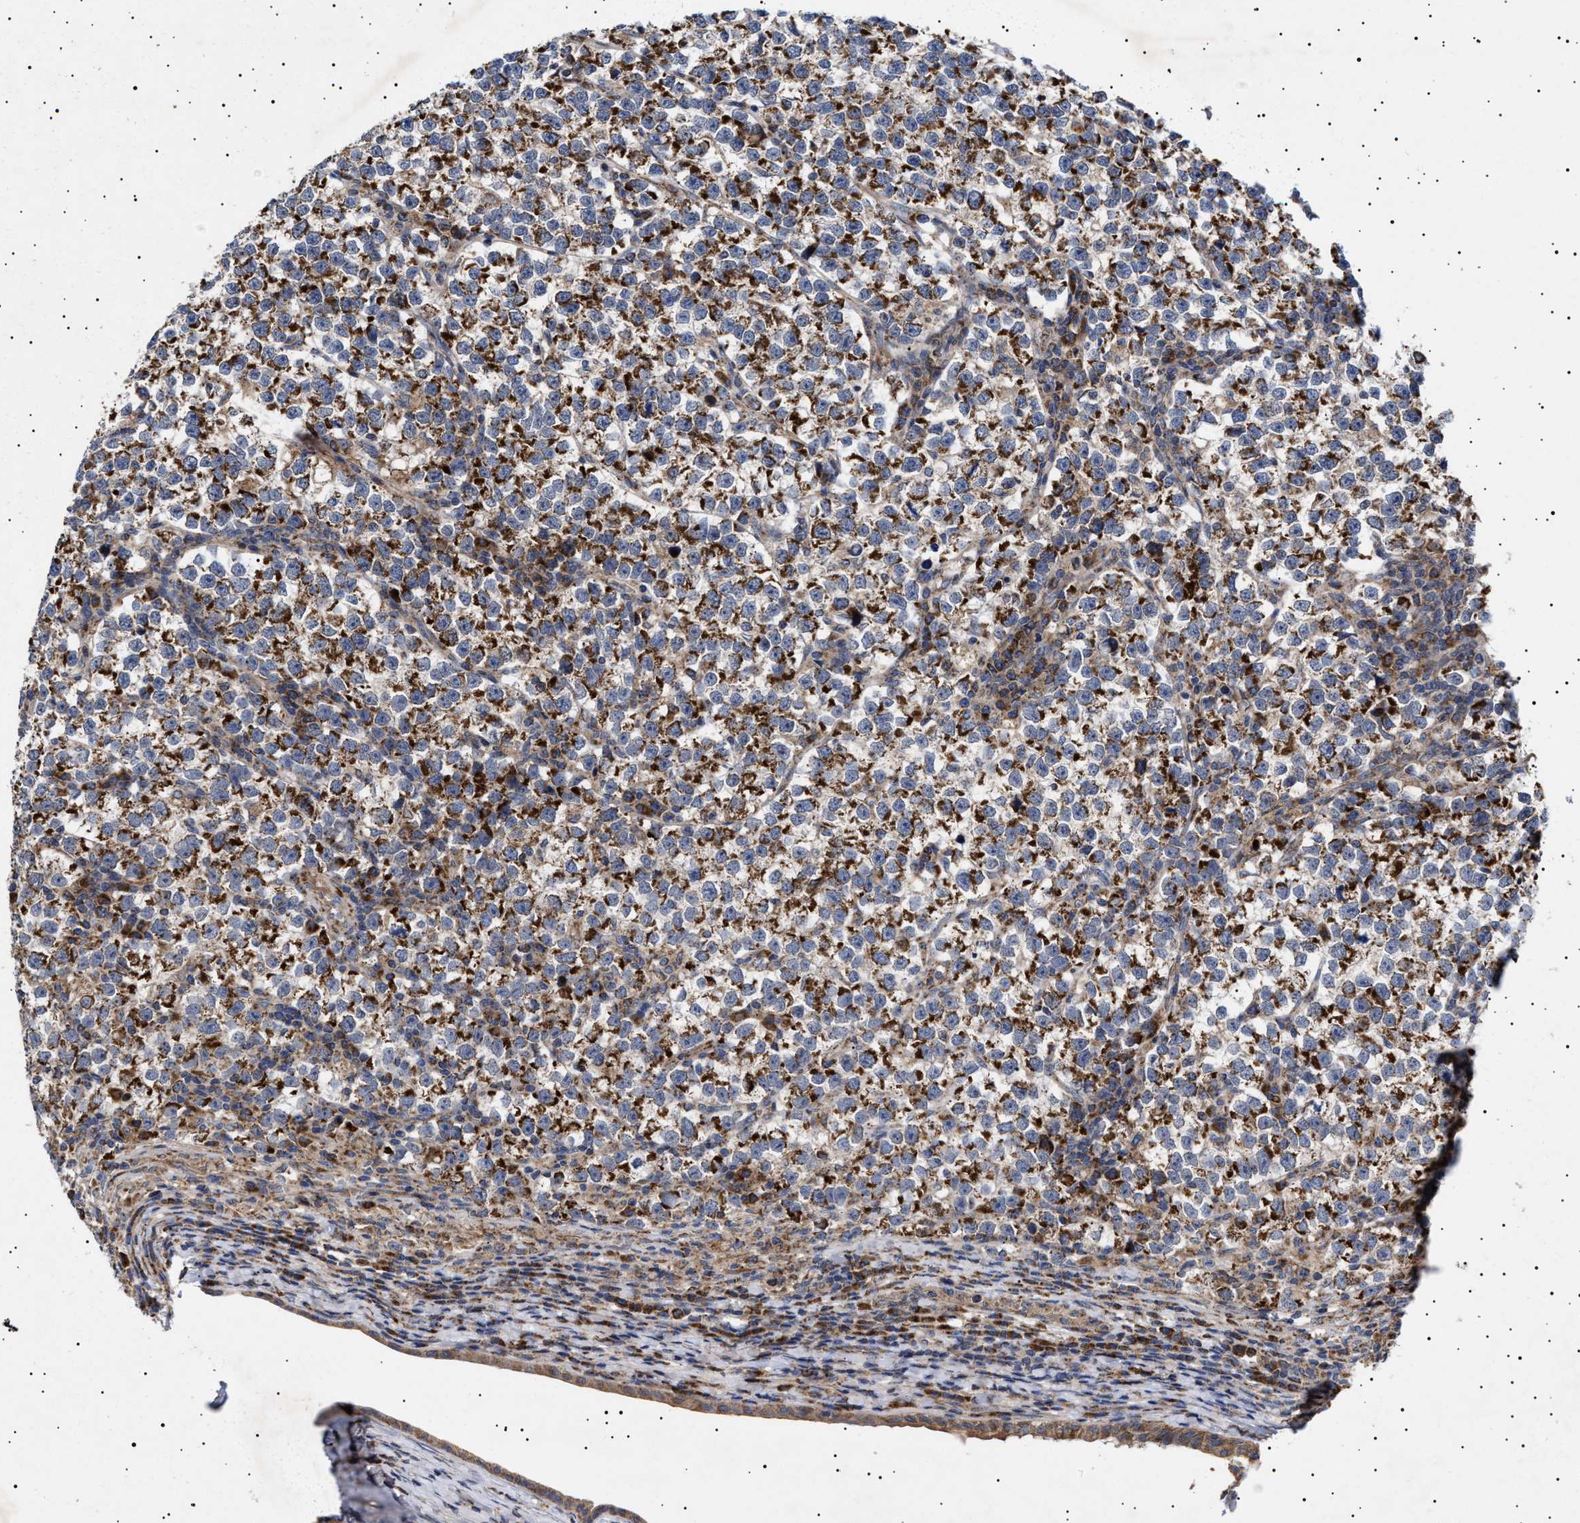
{"staining": {"intensity": "strong", "quantity": ">75%", "location": "cytoplasmic/membranous"}, "tissue": "testis cancer", "cell_type": "Tumor cells", "image_type": "cancer", "snomed": [{"axis": "morphology", "description": "Normal tissue, NOS"}, {"axis": "morphology", "description": "Seminoma, NOS"}, {"axis": "topography", "description": "Testis"}], "caption": "Seminoma (testis) stained with a protein marker displays strong staining in tumor cells.", "gene": "MRPL10", "patient": {"sex": "male", "age": 43}}